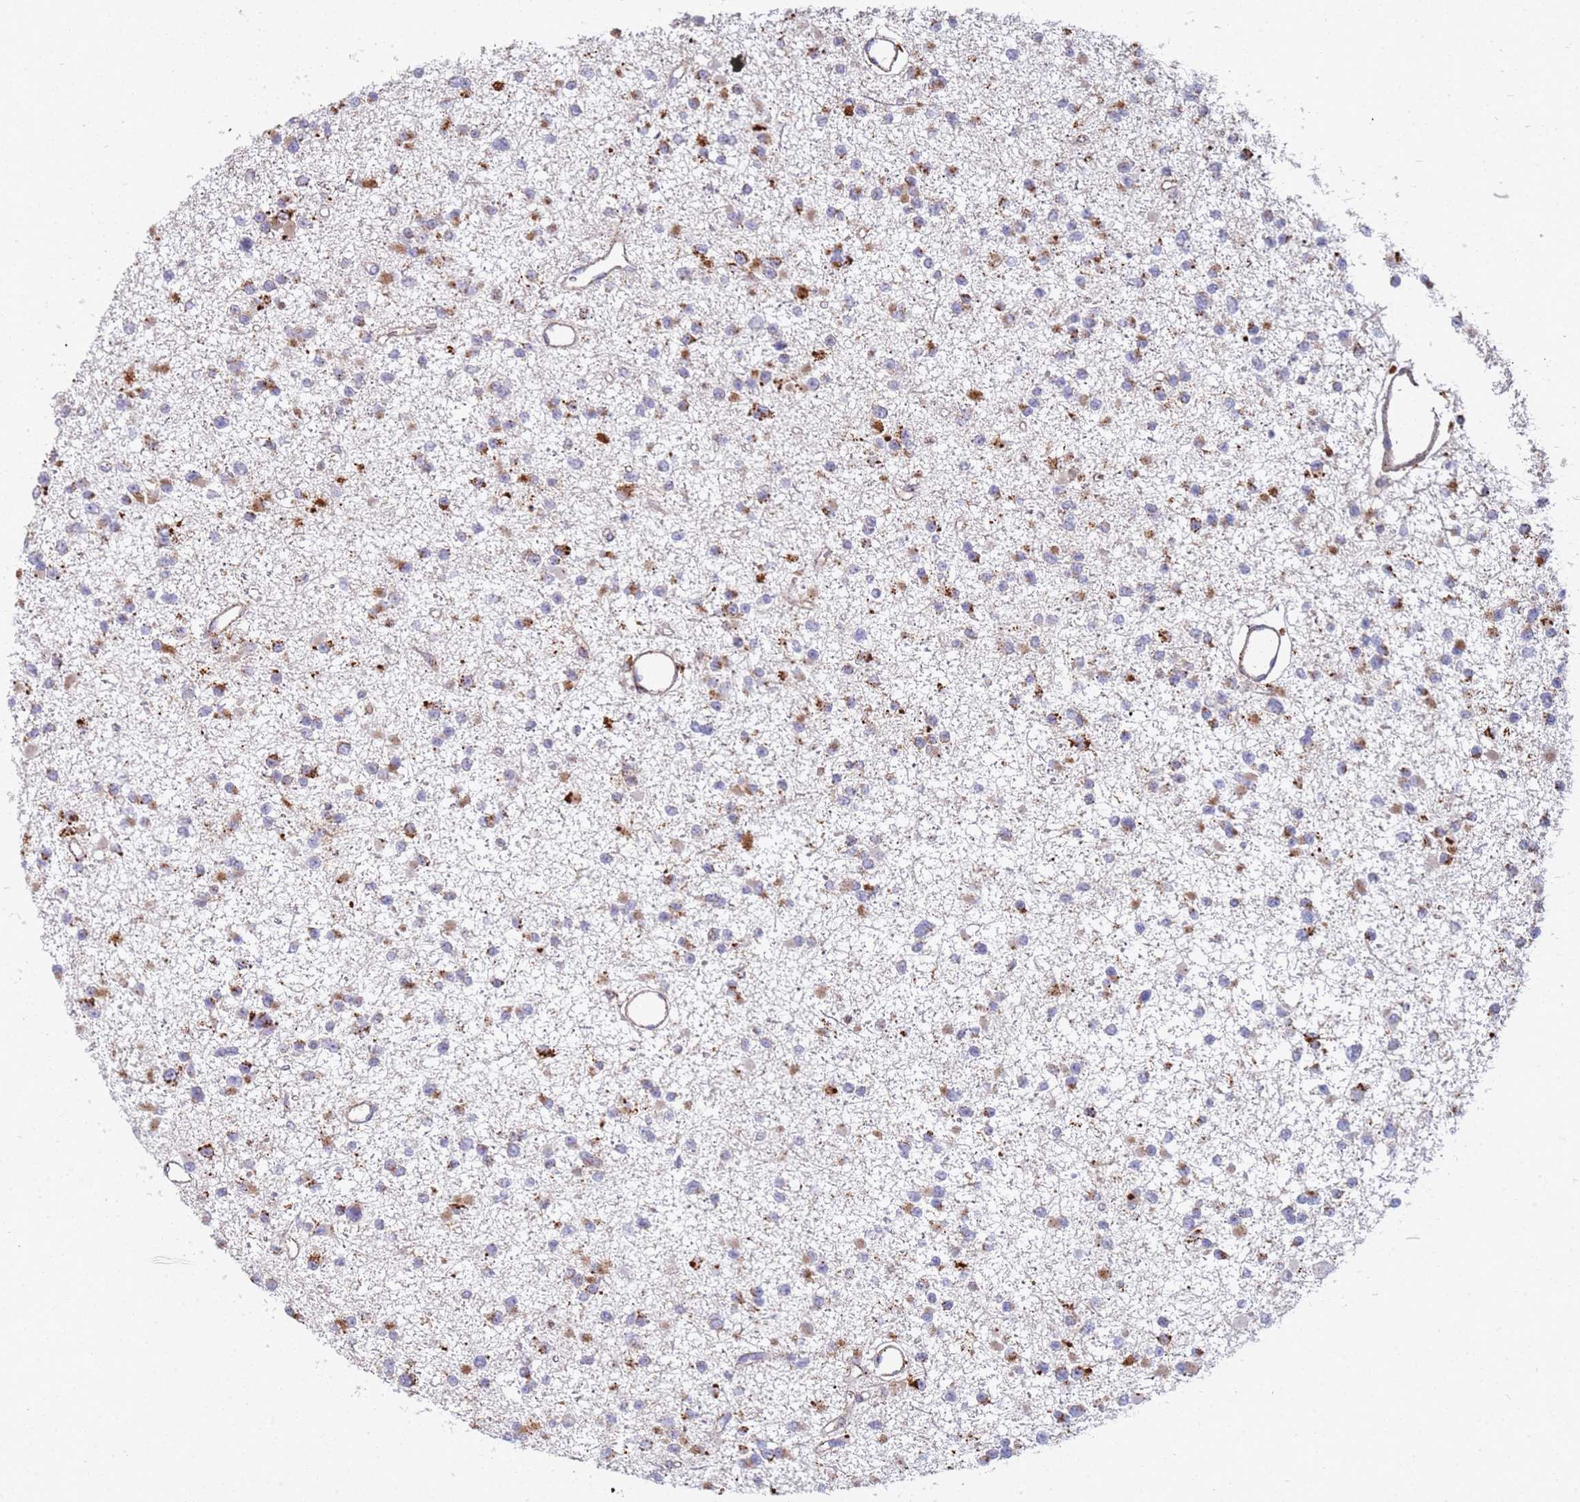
{"staining": {"intensity": "moderate", "quantity": "25%-75%", "location": "cytoplasmic/membranous"}, "tissue": "glioma", "cell_type": "Tumor cells", "image_type": "cancer", "snomed": [{"axis": "morphology", "description": "Glioma, malignant, Low grade"}, {"axis": "topography", "description": "Brain"}], "caption": "Immunohistochemistry (DAB) staining of human glioma displays moderate cytoplasmic/membranous protein staining in approximately 25%-75% of tumor cells.", "gene": "TMEM229B", "patient": {"sex": "female", "age": 22}}